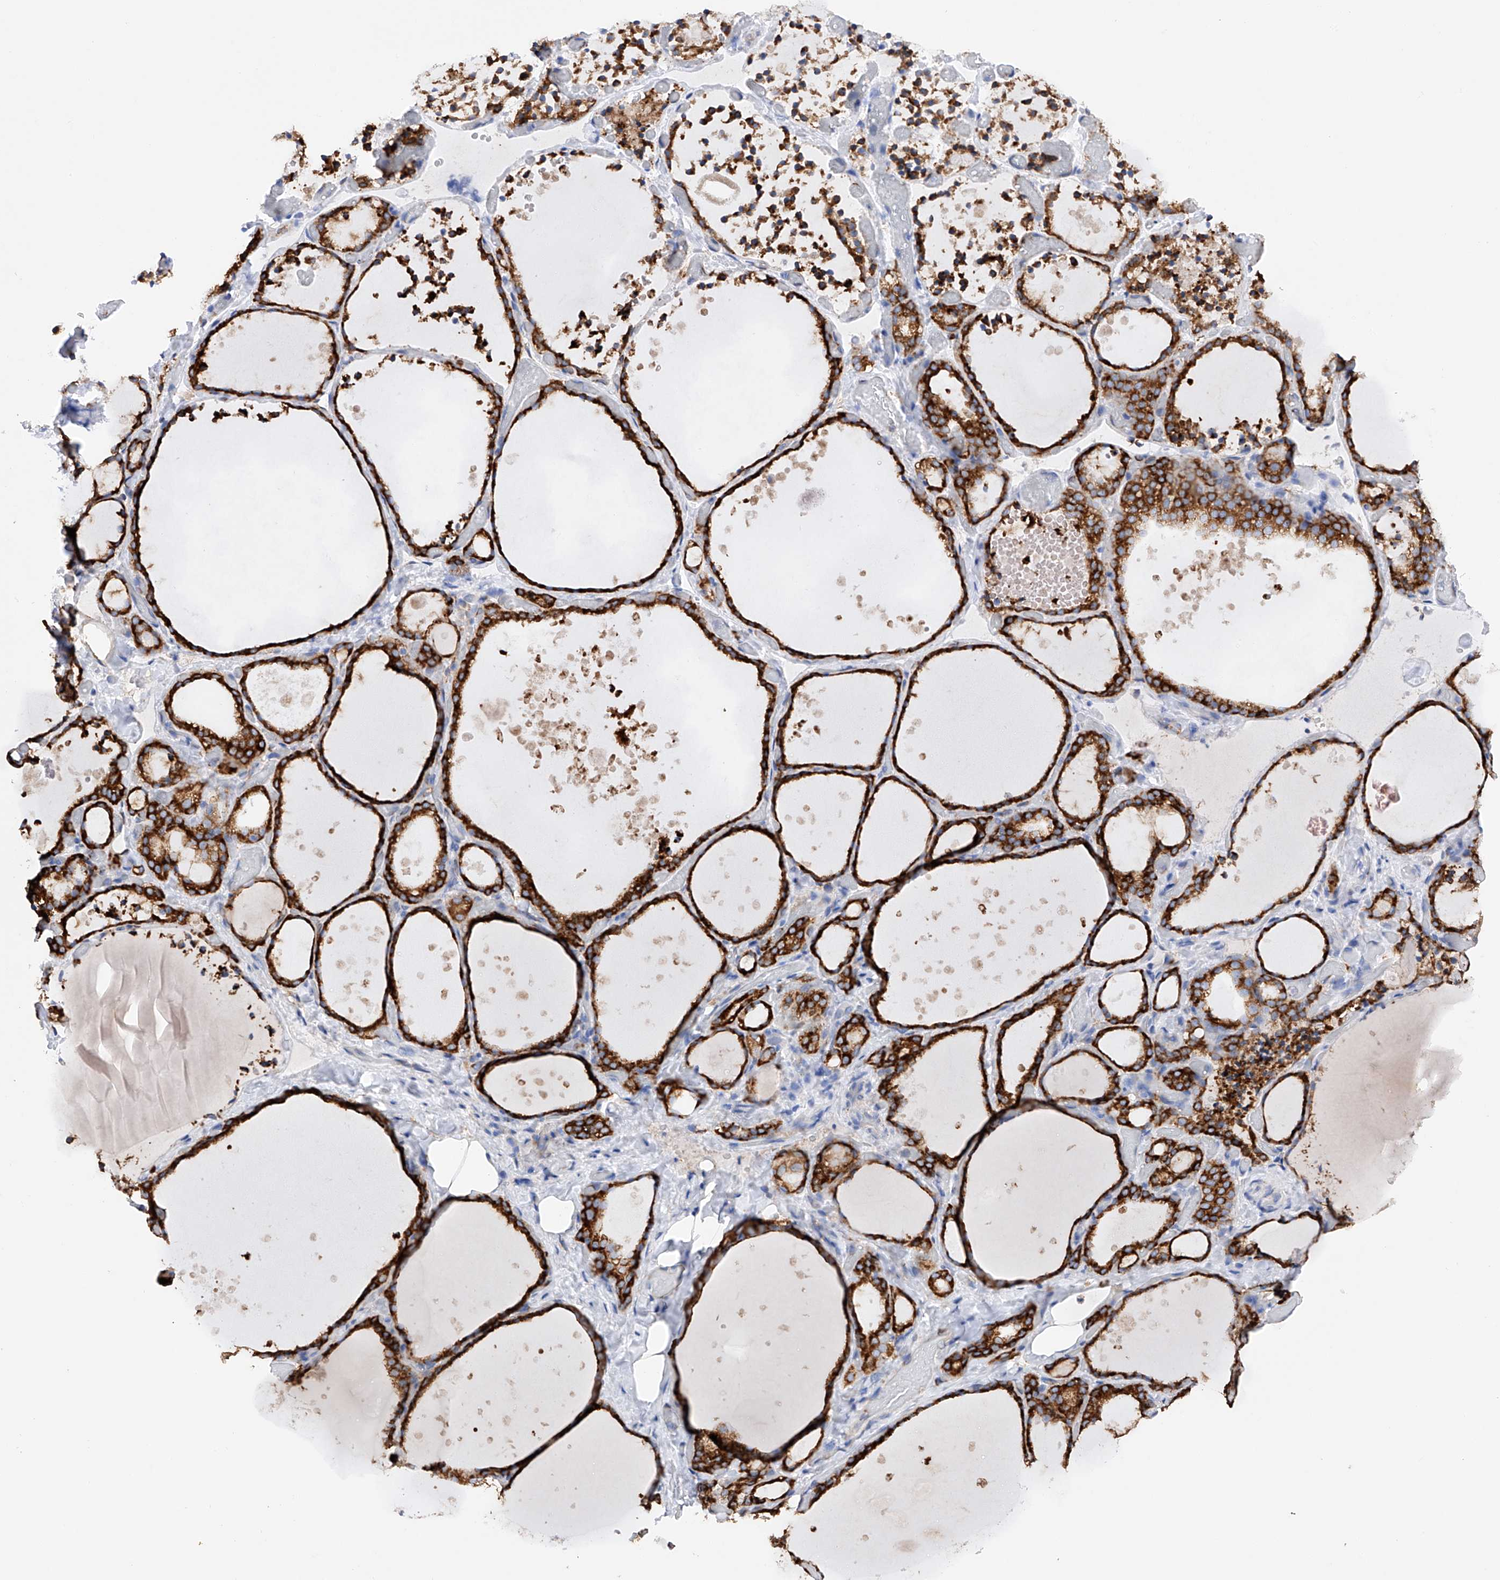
{"staining": {"intensity": "strong", "quantity": ">75%", "location": "cytoplasmic/membranous"}, "tissue": "thyroid gland", "cell_type": "Glandular cells", "image_type": "normal", "snomed": [{"axis": "morphology", "description": "Normal tissue, NOS"}, {"axis": "topography", "description": "Thyroid gland"}], "caption": "Immunohistochemical staining of normal human thyroid gland displays strong cytoplasmic/membranous protein expression in approximately >75% of glandular cells.", "gene": "PDIA5", "patient": {"sex": "female", "age": 44}}